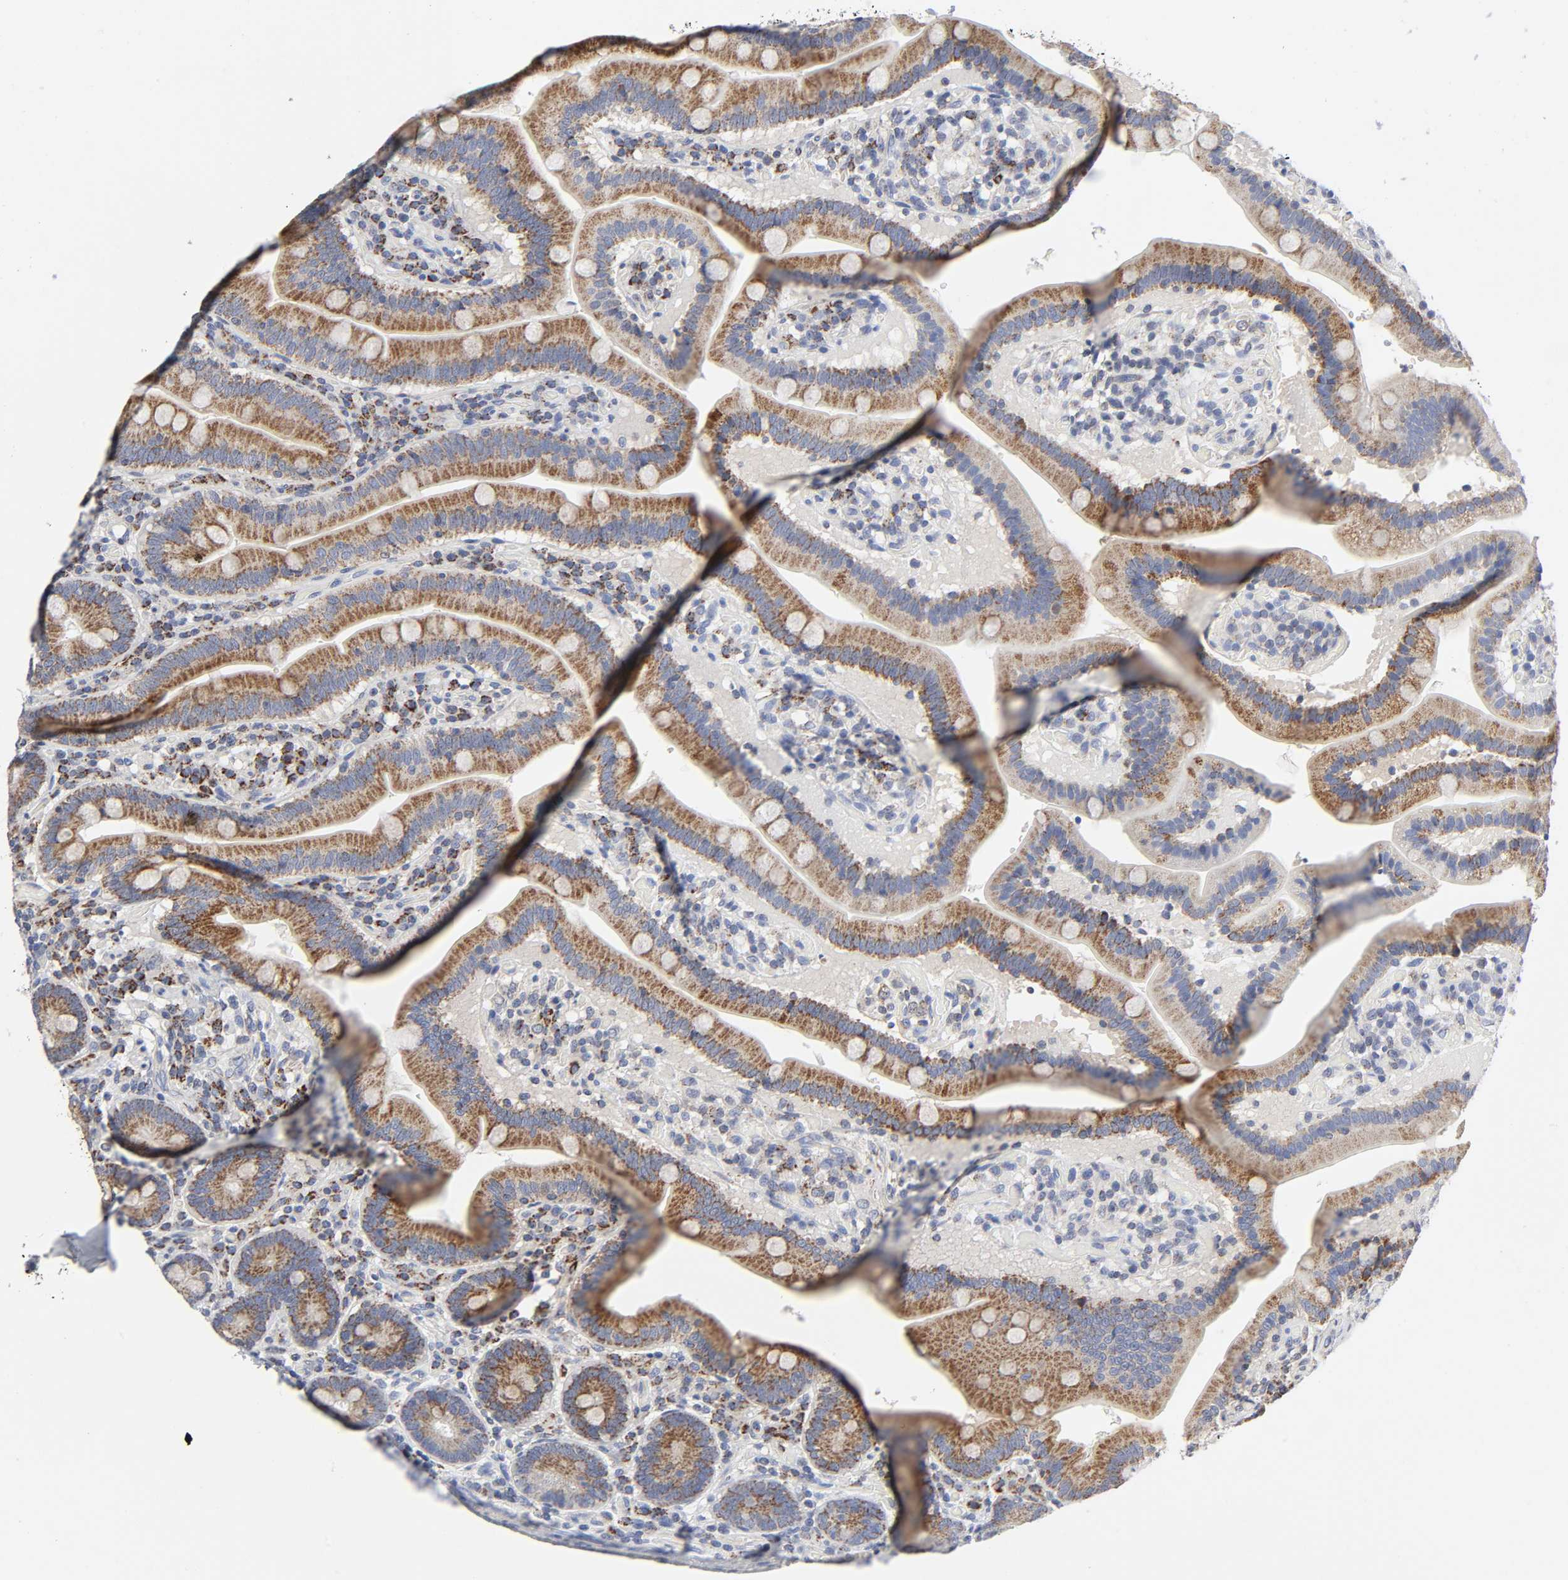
{"staining": {"intensity": "moderate", "quantity": ">75%", "location": "cytoplasmic/membranous"}, "tissue": "duodenum", "cell_type": "Glandular cells", "image_type": "normal", "snomed": [{"axis": "morphology", "description": "Normal tissue, NOS"}, {"axis": "topography", "description": "Duodenum"}], "caption": "Protein positivity by immunohistochemistry reveals moderate cytoplasmic/membranous expression in approximately >75% of glandular cells in normal duodenum.", "gene": "AOPEP", "patient": {"sex": "male", "age": 66}}